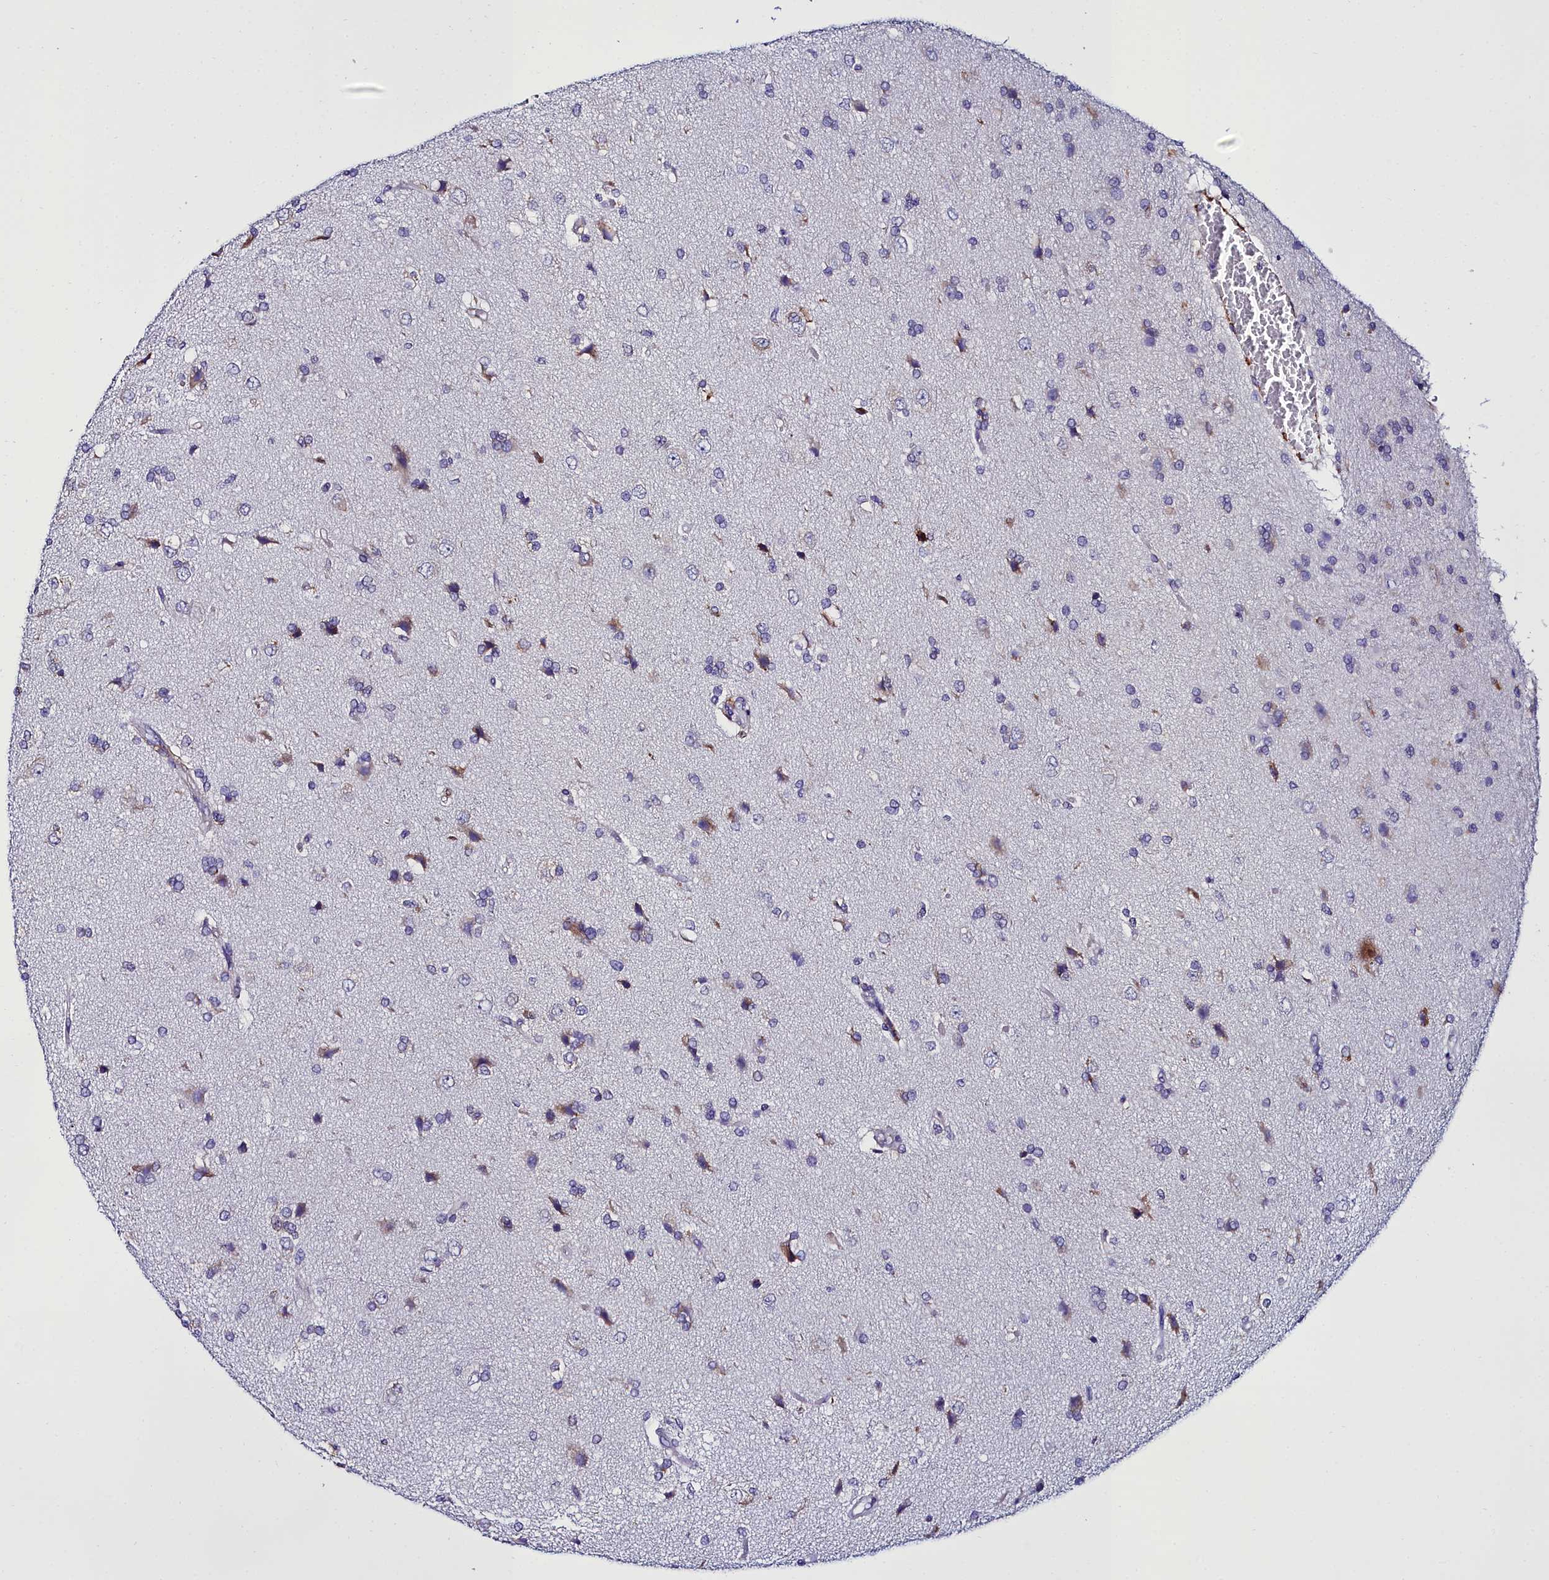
{"staining": {"intensity": "weak", "quantity": "<25%", "location": "cytoplasmic/membranous"}, "tissue": "glioma", "cell_type": "Tumor cells", "image_type": "cancer", "snomed": [{"axis": "morphology", "description": "Glioma, malignant, High grade"}, {"axis": "topography", "description": "Brain"}], "caption": "IHC micrograph of neoplastic tissue: glioma stained with DAB (3,3'-diaminobenzidine) displays no significant protein positivity in tumor cells.", "gene": "TXNDC5", "patient": {"sex": "male", "age": 56}}